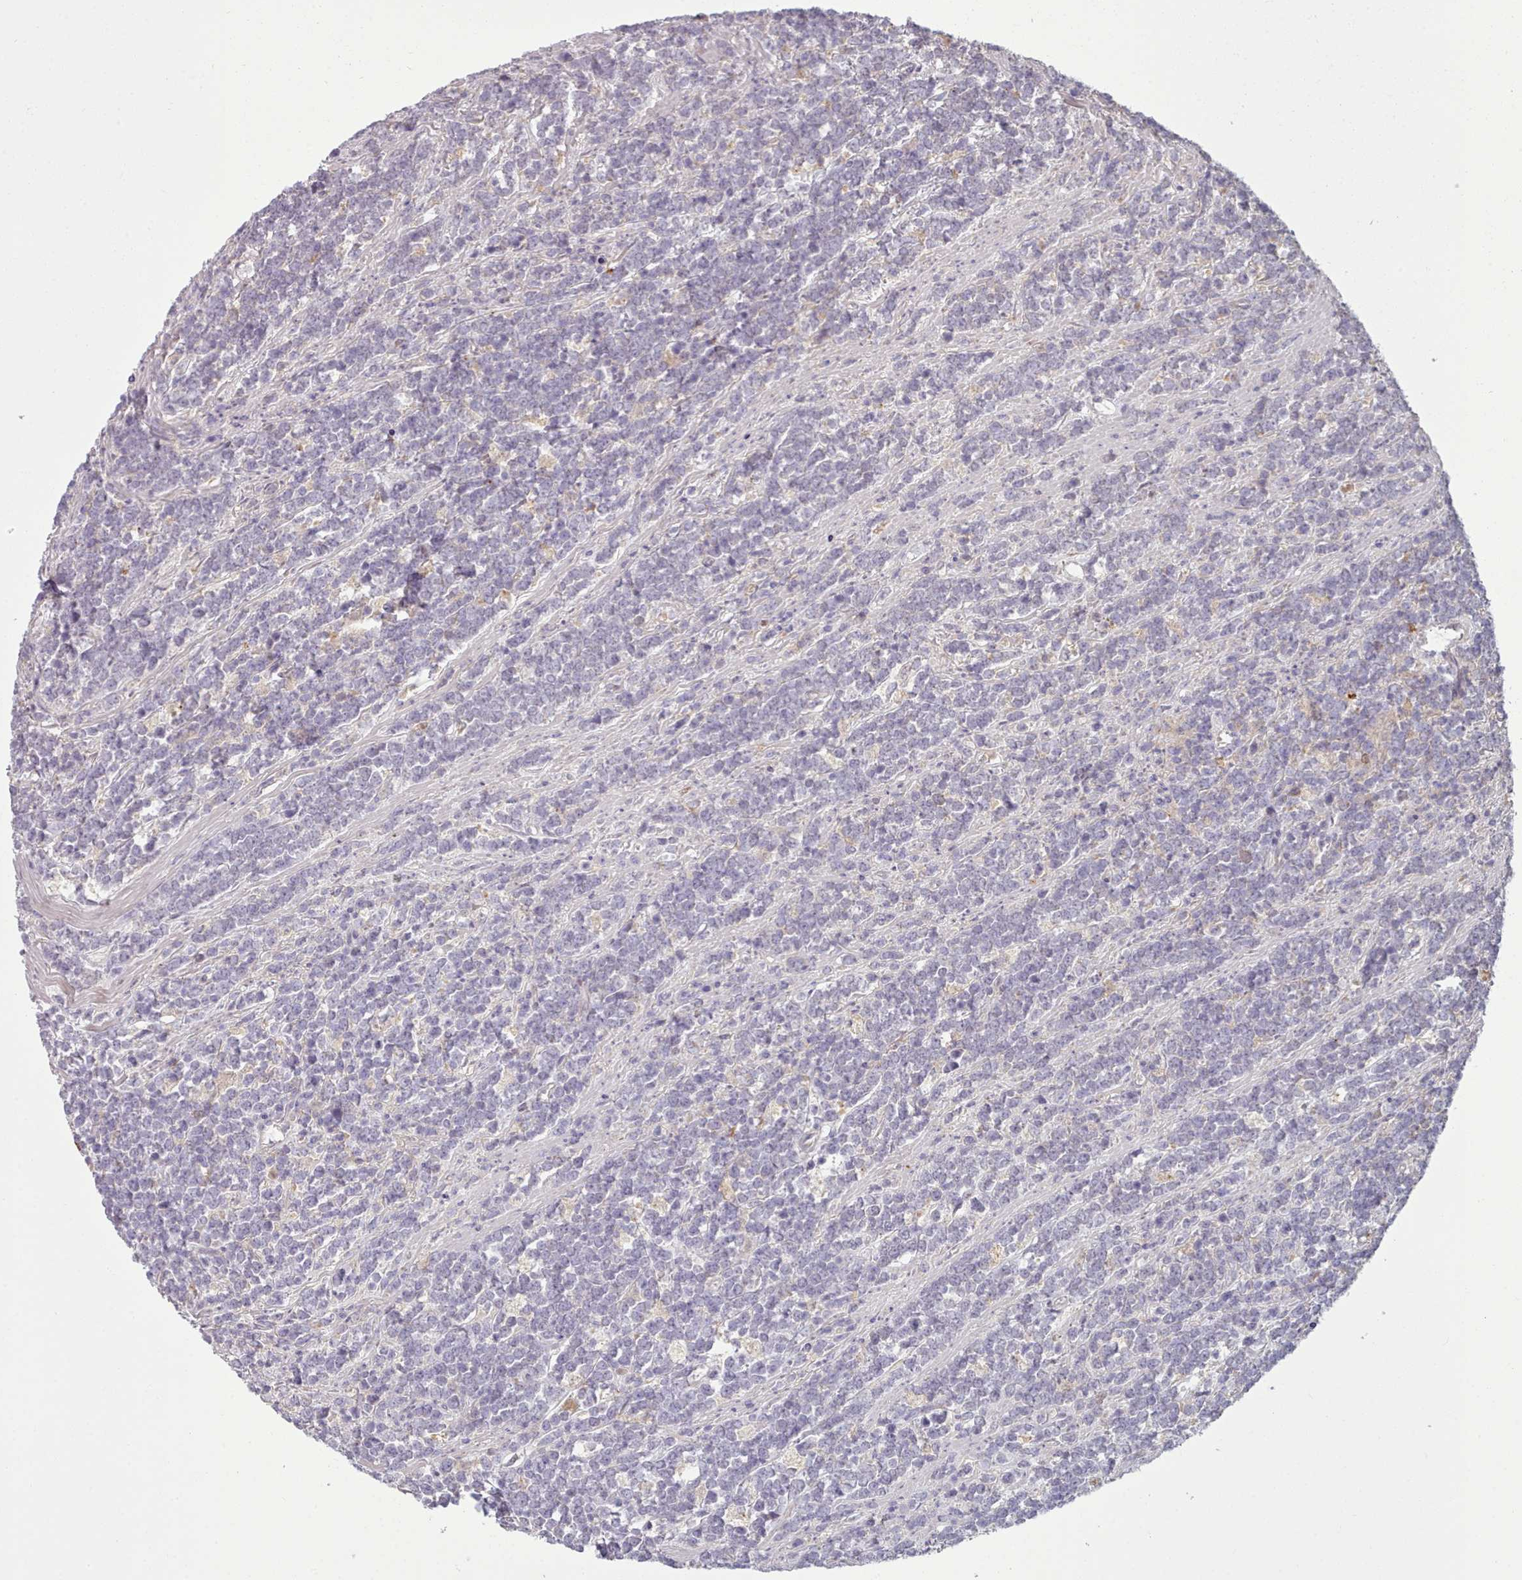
{"staining": {"intensity": "negative", "quantity": "none", "location": "none"}, "tissue": "lymphoma", "cell_type": "Tumor cells", "image_type": "cancer", "snomed": [{"axis": "morphology", "description": "Malignant lymphoma, non-Hodgkin's type, High grade"}, {"axis": "topography", "description": "Small intestine"}, {"axis": "topography", "description": "Colon"}], "caption": "DAB immunohistochemical staining of lymphoma displays no significant positivity in tumor cells.", "gene": "DPF1", "patient": {"sex": "male", "age": 8}}